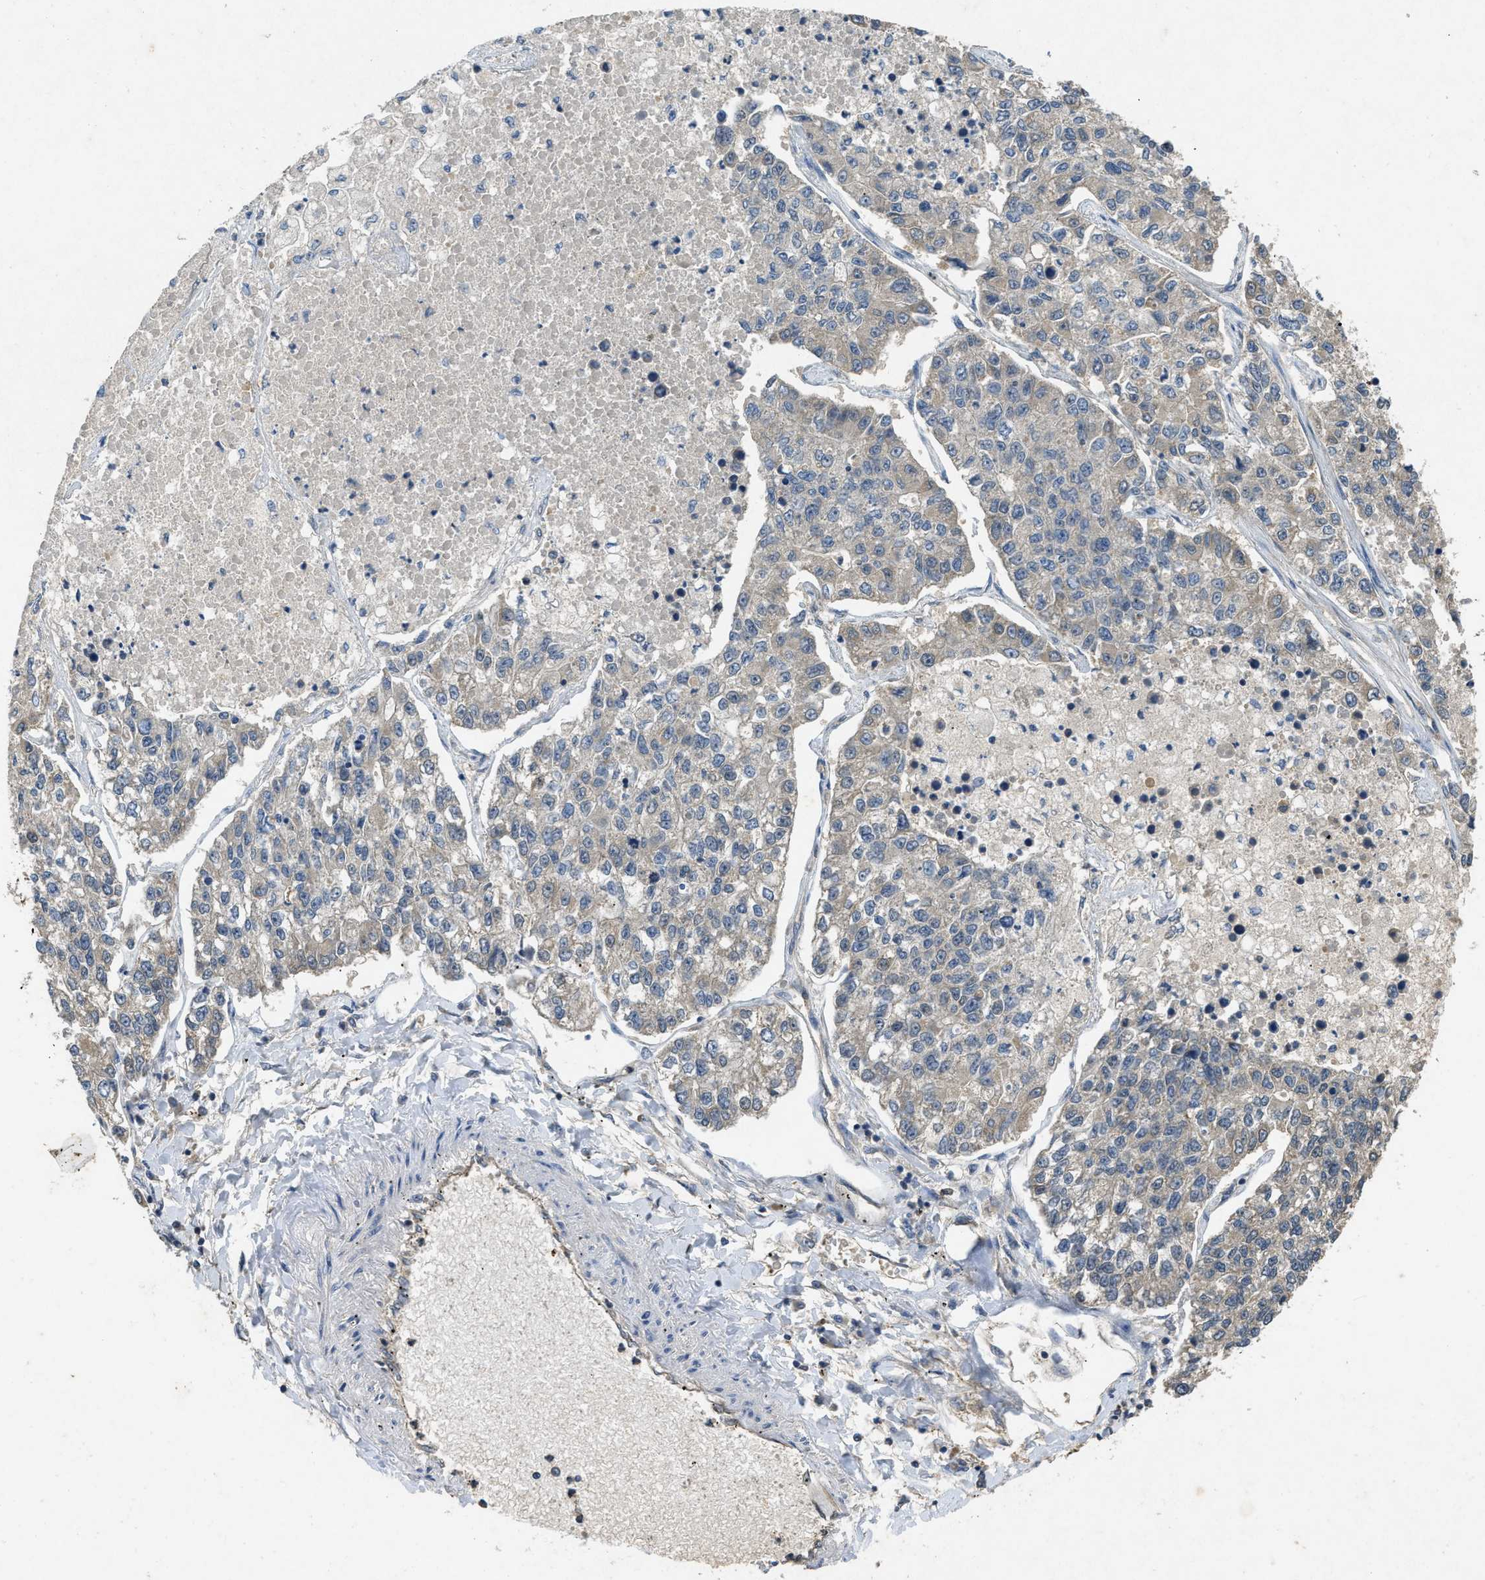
{"staining": {"intensity": "negative", "quantity": "none", "location": "none"}, "tissue": "lung cancer", "cell_type": "Tumor cells", "image_type": "cancer", "snomed": [{"axis": "morphology", "description": "Adenocarcinoma, NOS"}, {"axis": "topography", "description": "Lung"}], "caption": "High magnification brightfield microscopy of adenocarcinoma (lung) stained with DAB (brown) and counterstained with hematoxylin (blue): tumor cells show no significant expression.", "gene": "PPP3CA", "patient": {"sex": "male", "age": 49}}